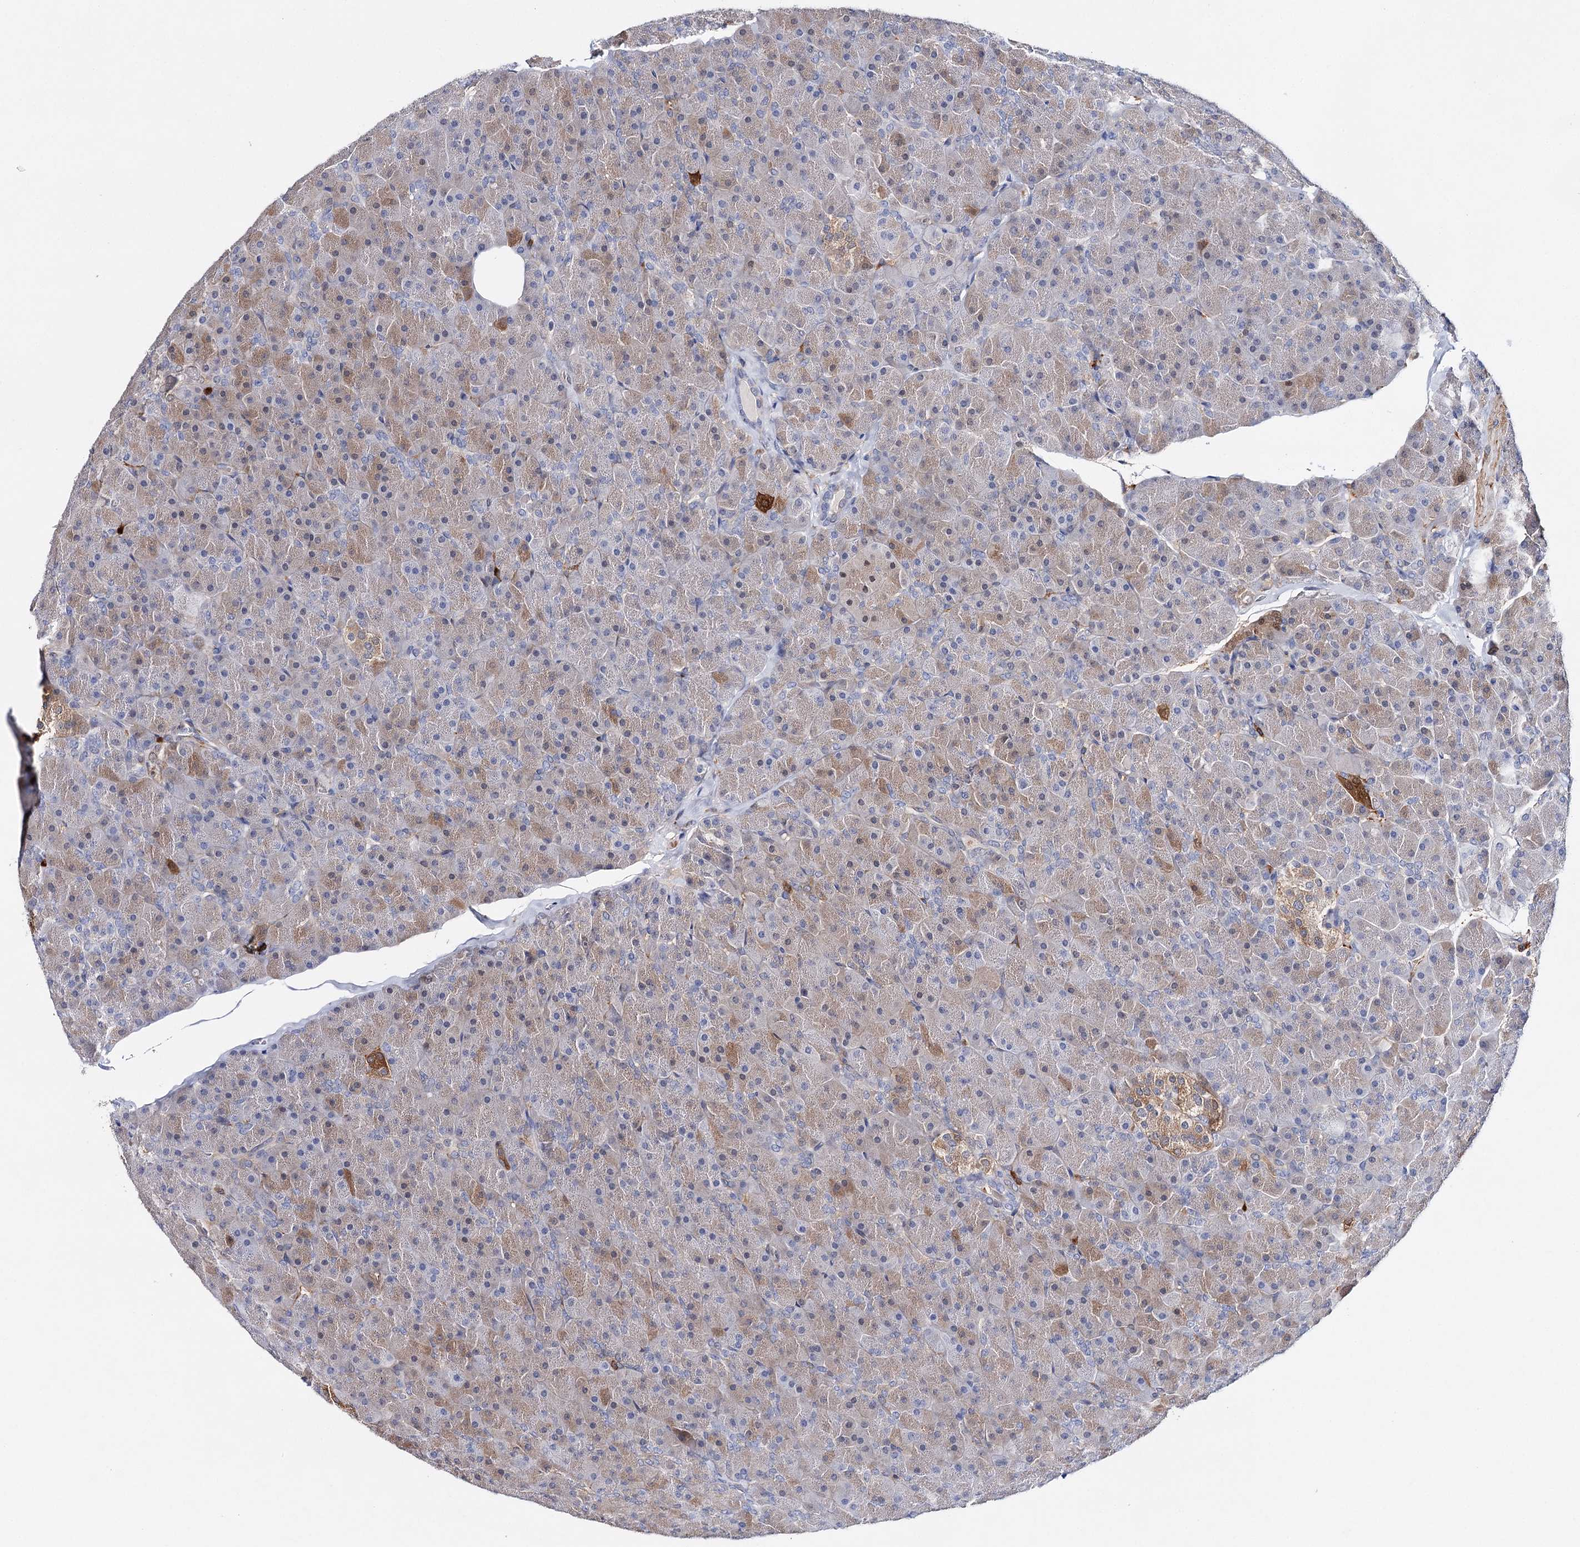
{"staining": {"intensity": "strong", "quantity": "25%-75%", "location": "cytoplasmic/membranous,nuclear"}, "tissue": "pancreas", "cell_type": "Exocrine glandular cells", "image_type": "normal", "snomed": [{"axis": "morphology", "description": "Normal tissue, NOS"}, {"axis": "topography", "description": "Pancreas"}], "caption": "Immunohistochemistry histopathology image of benign pancreas: pancreas stained using immunohistochemistry (IHC) shows high levels of strong protein expression localized specifically in the cytoplasmic/membranous,nuclear of exocrine glandular cells, appearing as a cytoplasmic/membranous,nuclear brown color.", "gene": "CFAP46", "patient": {"sex": "male", "age": 36}}